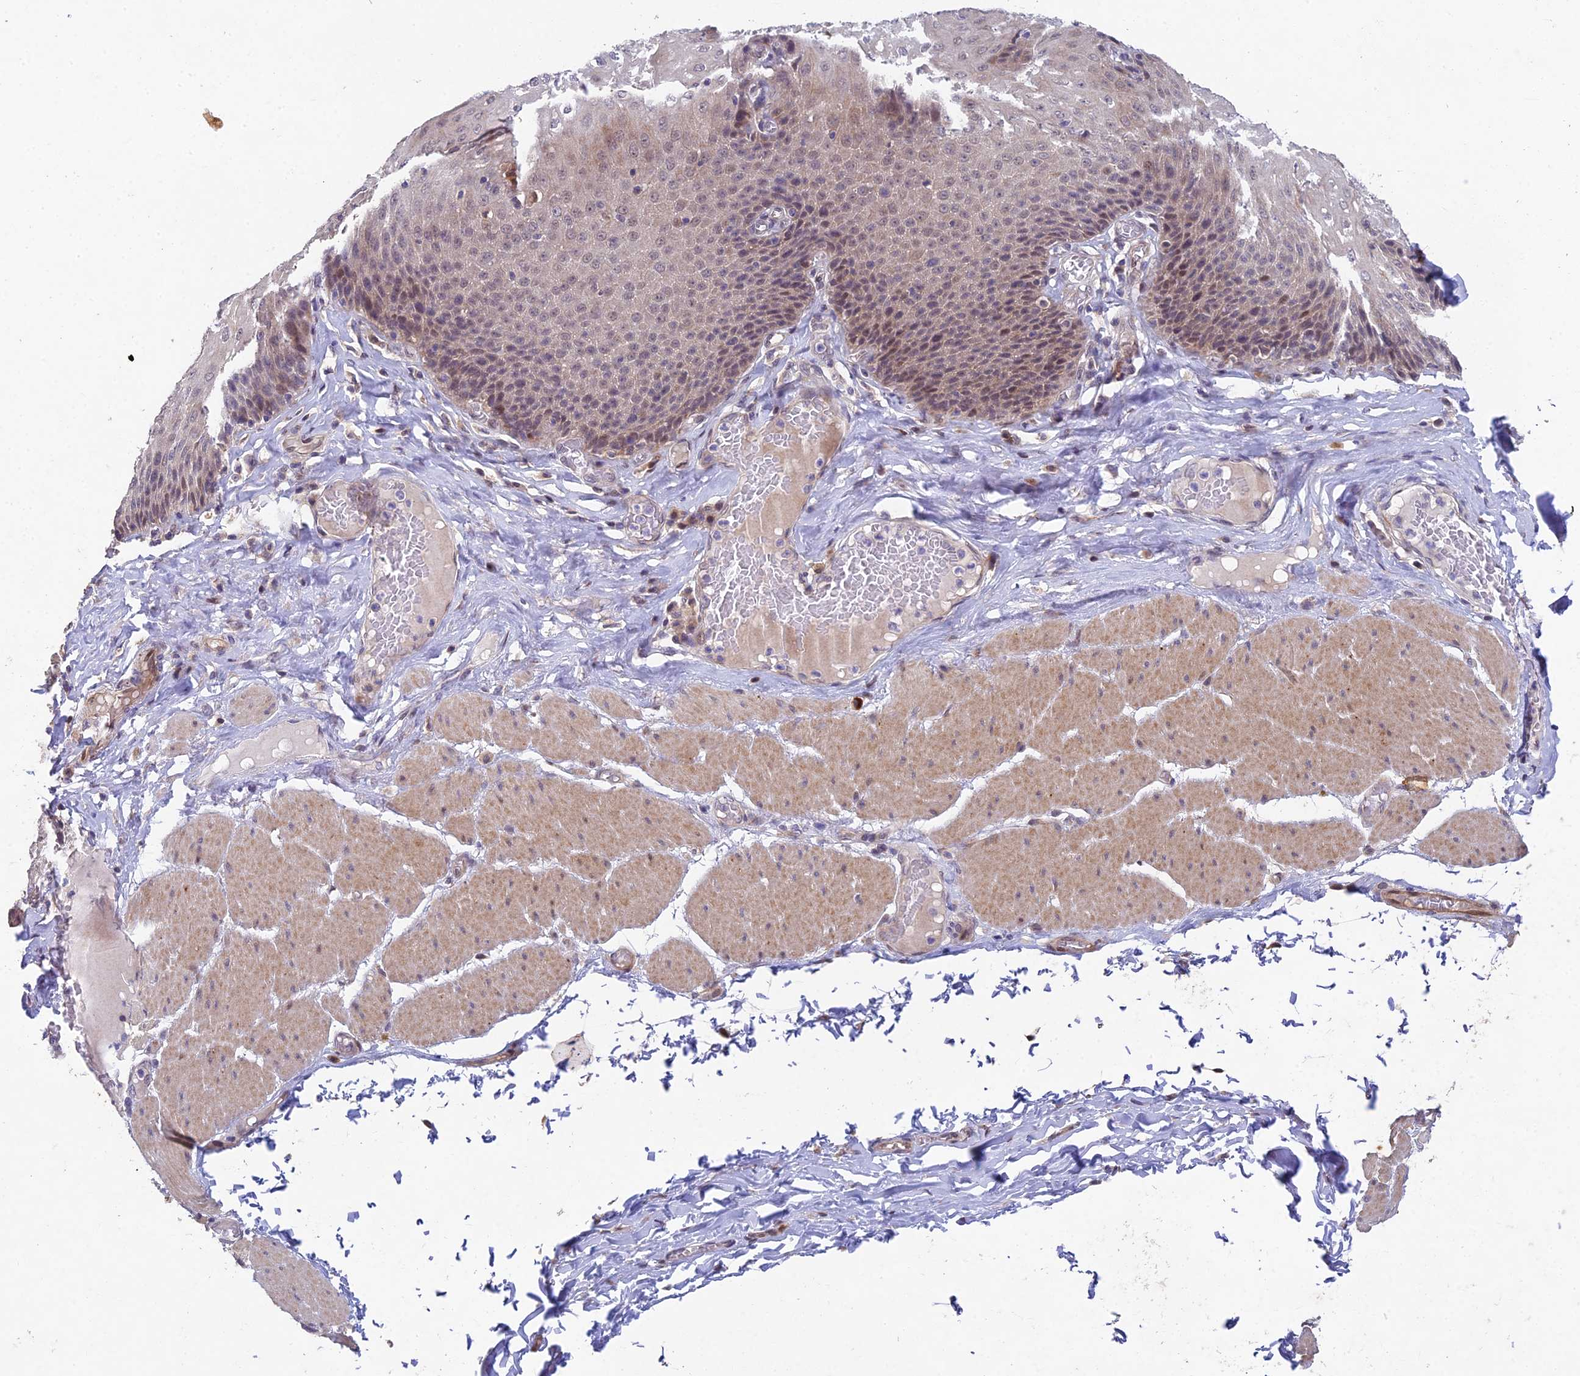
{"staining": {"intensity": "moderate", "quantity": "<25%", "location": "cytoplasmic/membranous,nuclear"}, "tissue": "esophagus", "cell_type": "Squamous epithelial cells", "image_type": "normal", "snomed": [{"axis": "morphology", "description": "Normal tissue, NOS"}, {"axis": "topography", "description": "Esophagus"}], "caption": "Immunohistochemical staining of benign human esophagus shows moderate cytoplasmic/membranous,nuclear protein positivity in about <25% of squamous epithelial cells. (DAB IHC with brightfield microscopy, high magnification).", "gene": "NSMCE1", "patient": {"sex": "male", "age": 60}}